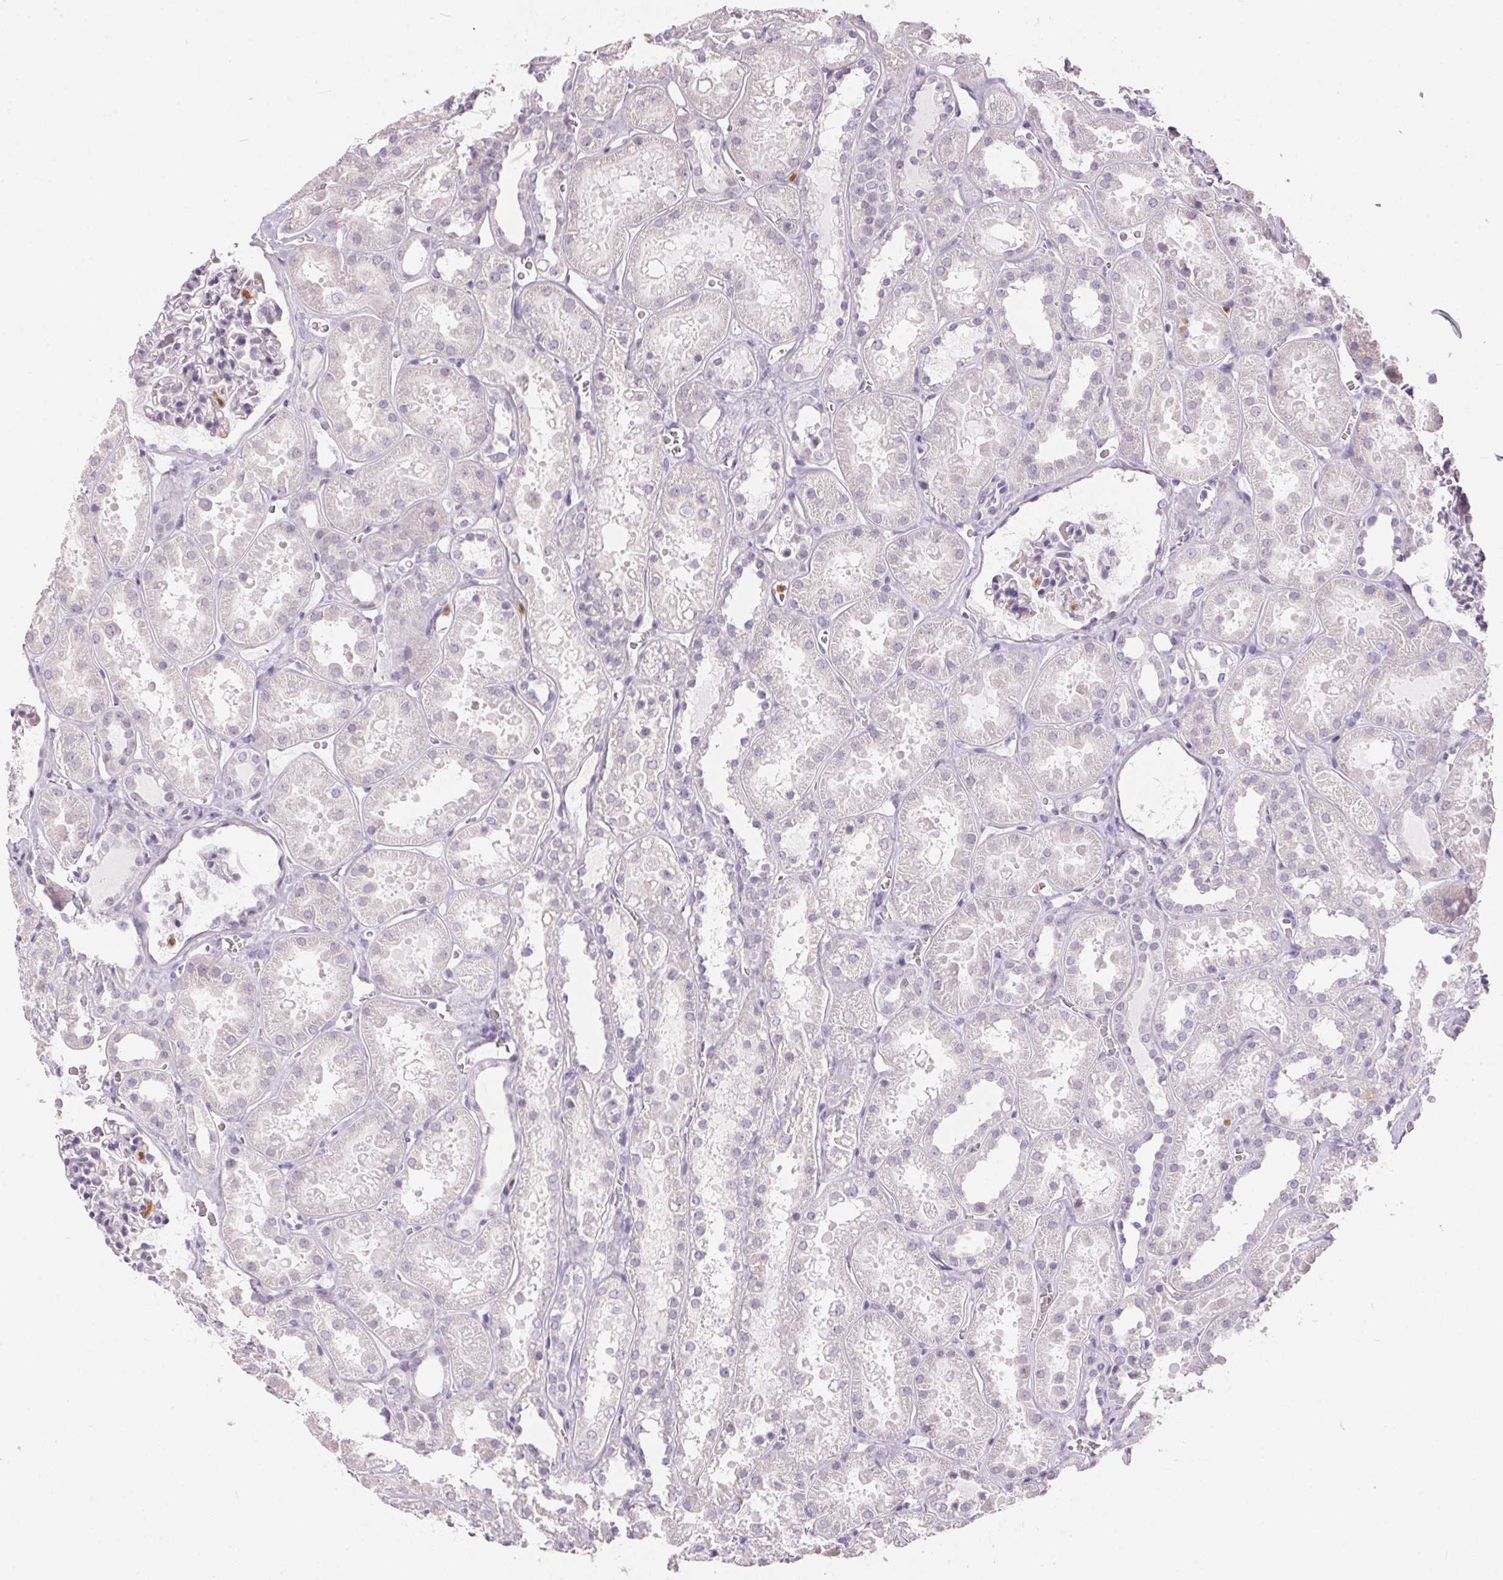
{"staining": {"intensity": "negative", "quantity": "none", "location": "none"}, "tissue": "kidney", "cell_type": "Cells in glomeruli", "image_type": "normal", "snomed": [{"axis": "morphology", "description": "Normal tissue, NOS"}, {"axis": "topography", "description": "Kidney"}], "caption": "Normal kidney was stained to show a protein in brown. There is no significant staining in cells in glomeruli. Brightfield microscopy of IHC stained with DAB (brown) and hematoxylin (blue), captured at high magnification.", "gene": "SERPINB1", "patient": {"sex": "female", "age": 41}}